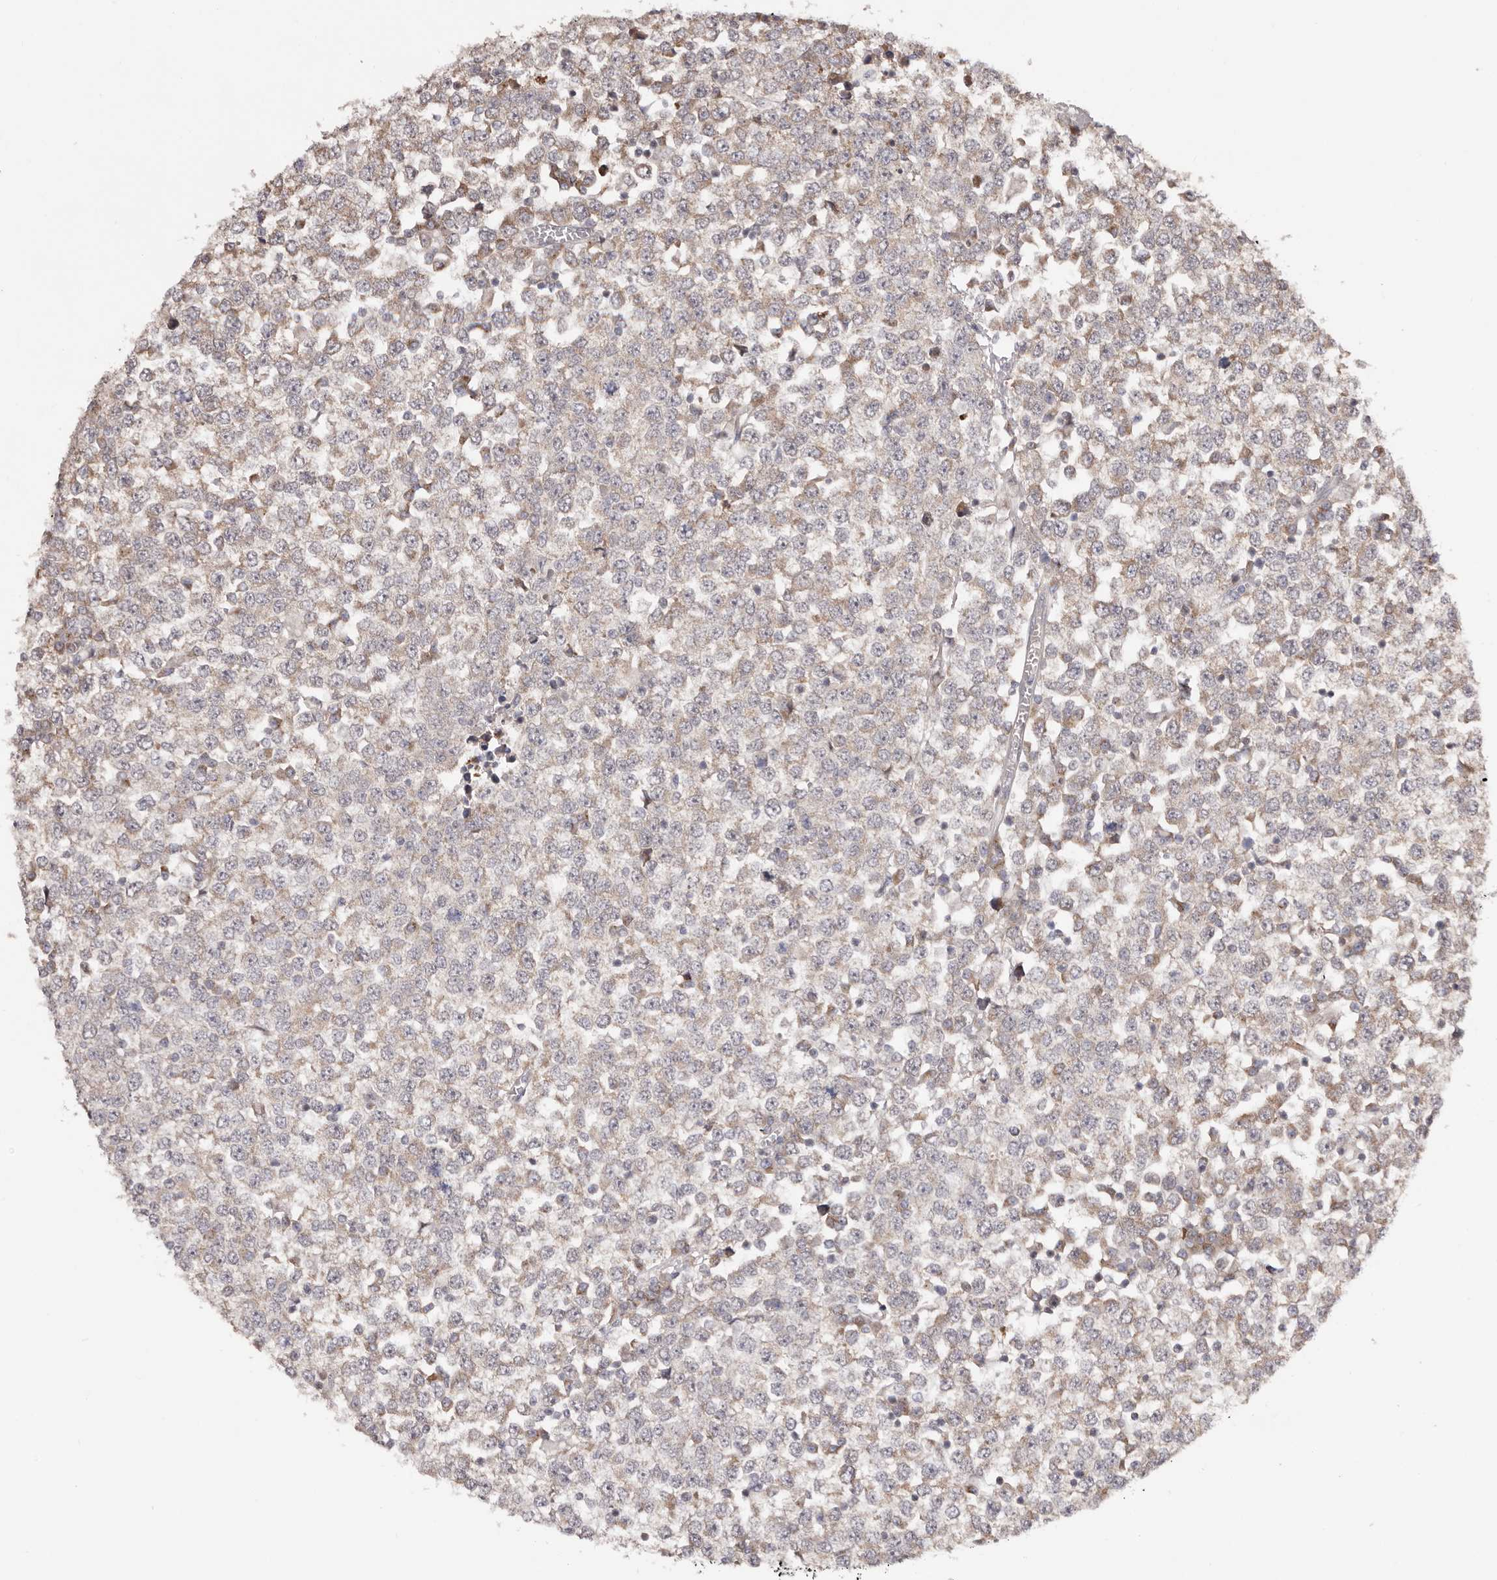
{"staining": {"intensity": "weak", "quantity": "25%-75%", "location": "cytoplasmic/membranous"}, "tissue": "testis cancer", "cell_type": "Tumor cells", "image_type": "cancer", "snomed": [{"axis": "morphology", "description": "Seminoma, NOS"}, {"axis": "topography", "description": "Testis"}], "caption": "Weak cytoplasmic/membranous protein positivity is appreciated in approximately 25%-75% of tumor cells in seminoma (testis).", "gene": "EGR3", "patient": {"sex": "male", "age": 65}}